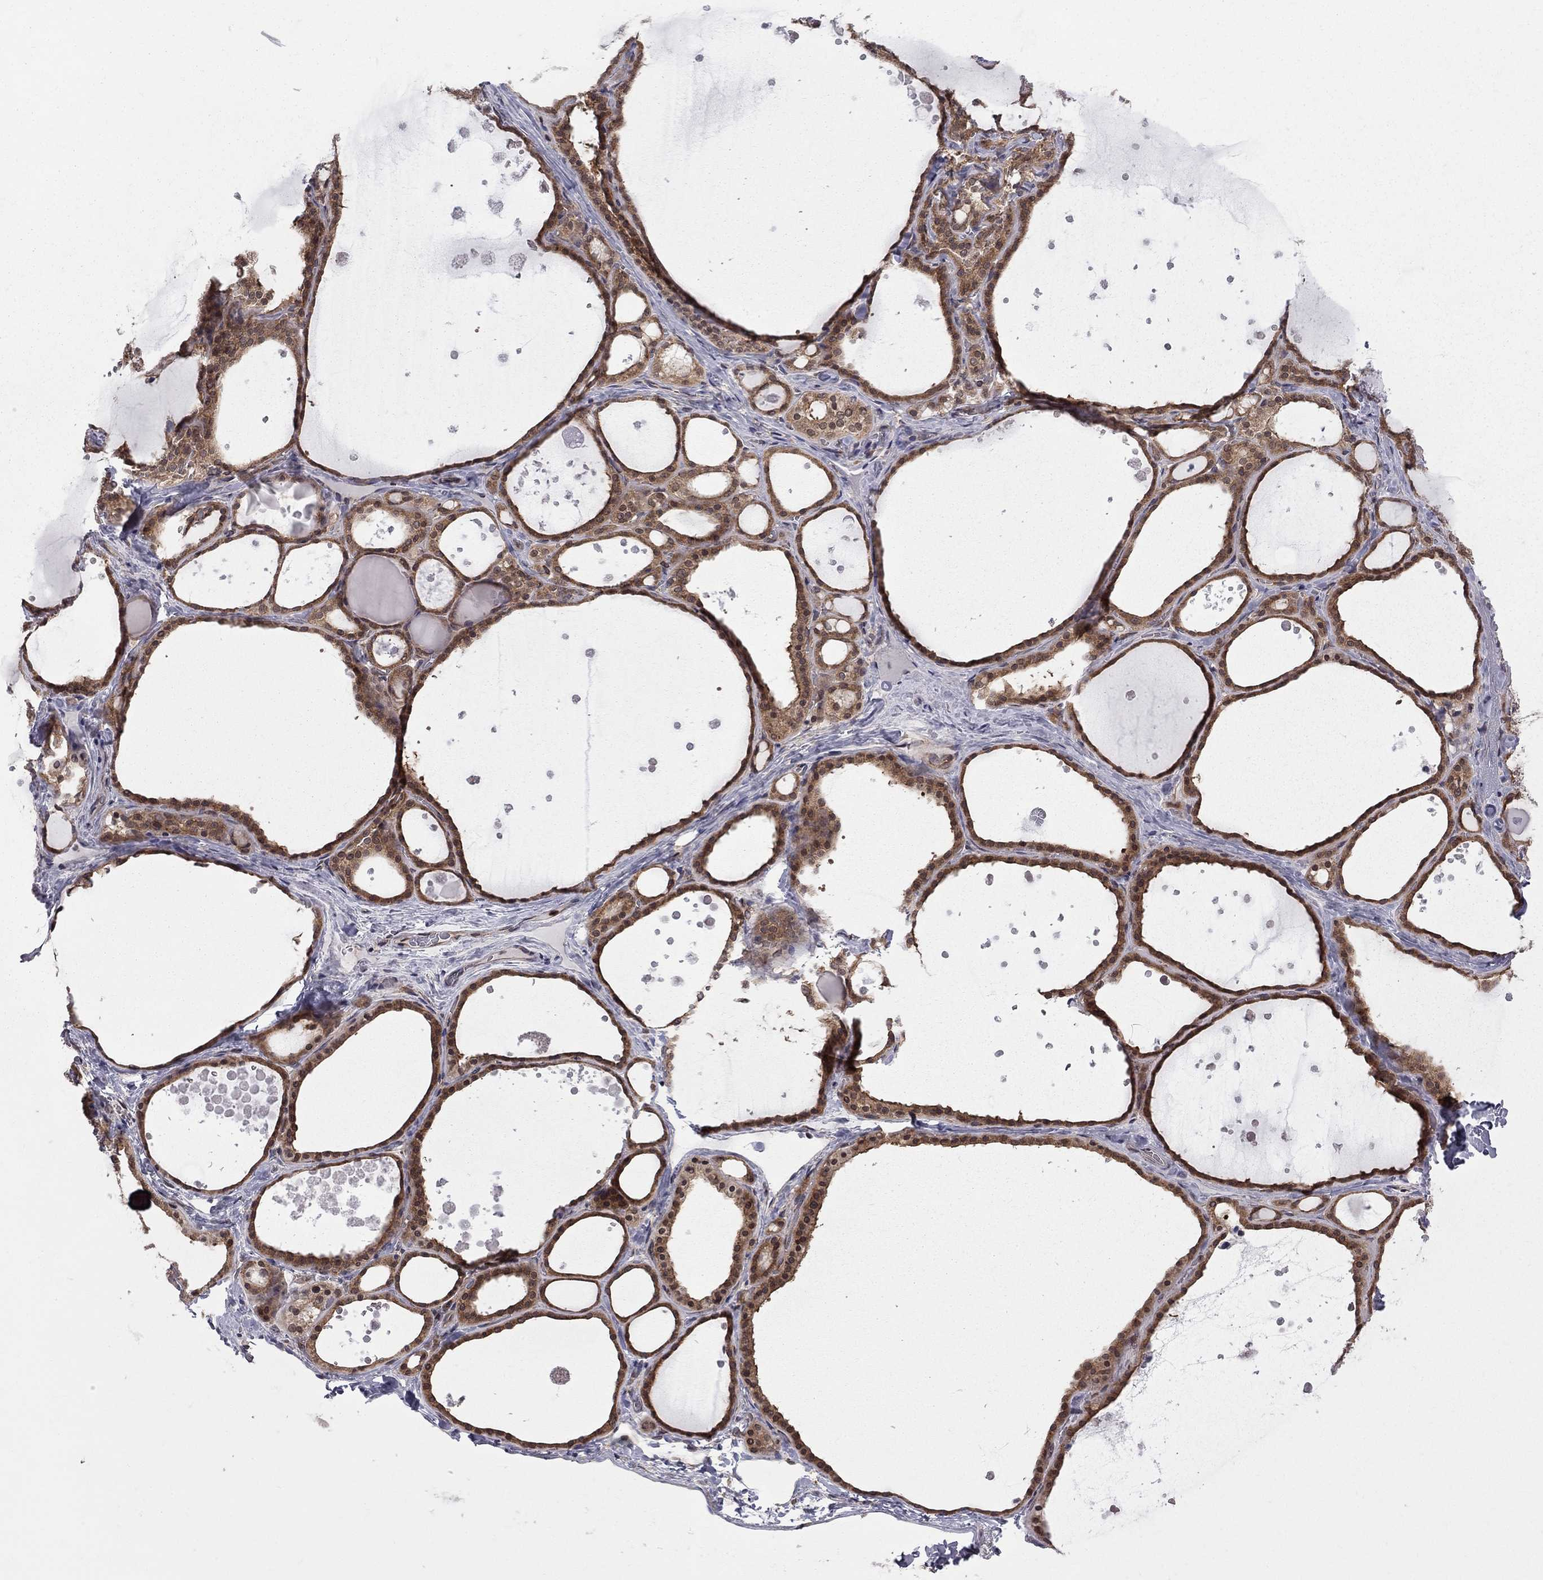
{"staining": {"intensity": "moderate", "quantity": ">75%", "location": "cytoplasmic/membranous"}, "tissue": "thyroid gland", "cell_type": "Glandular cells", "image_type": "normal", "snomed": [{"axis": "morphology", "description": "Normal tissue, NOS"}, {"axis": "topography", "description": "Thyroid gland"}], "caption": "IHC photomicrograph of unremarkable human thyroid gland stained for a protein (brown), which displays medium levels of moderate cytoplasmic/membranous positivity in approximately >75% of glandular cells.", "gene": "NAA50", "patient": {"sex": "male", "age": 63}}